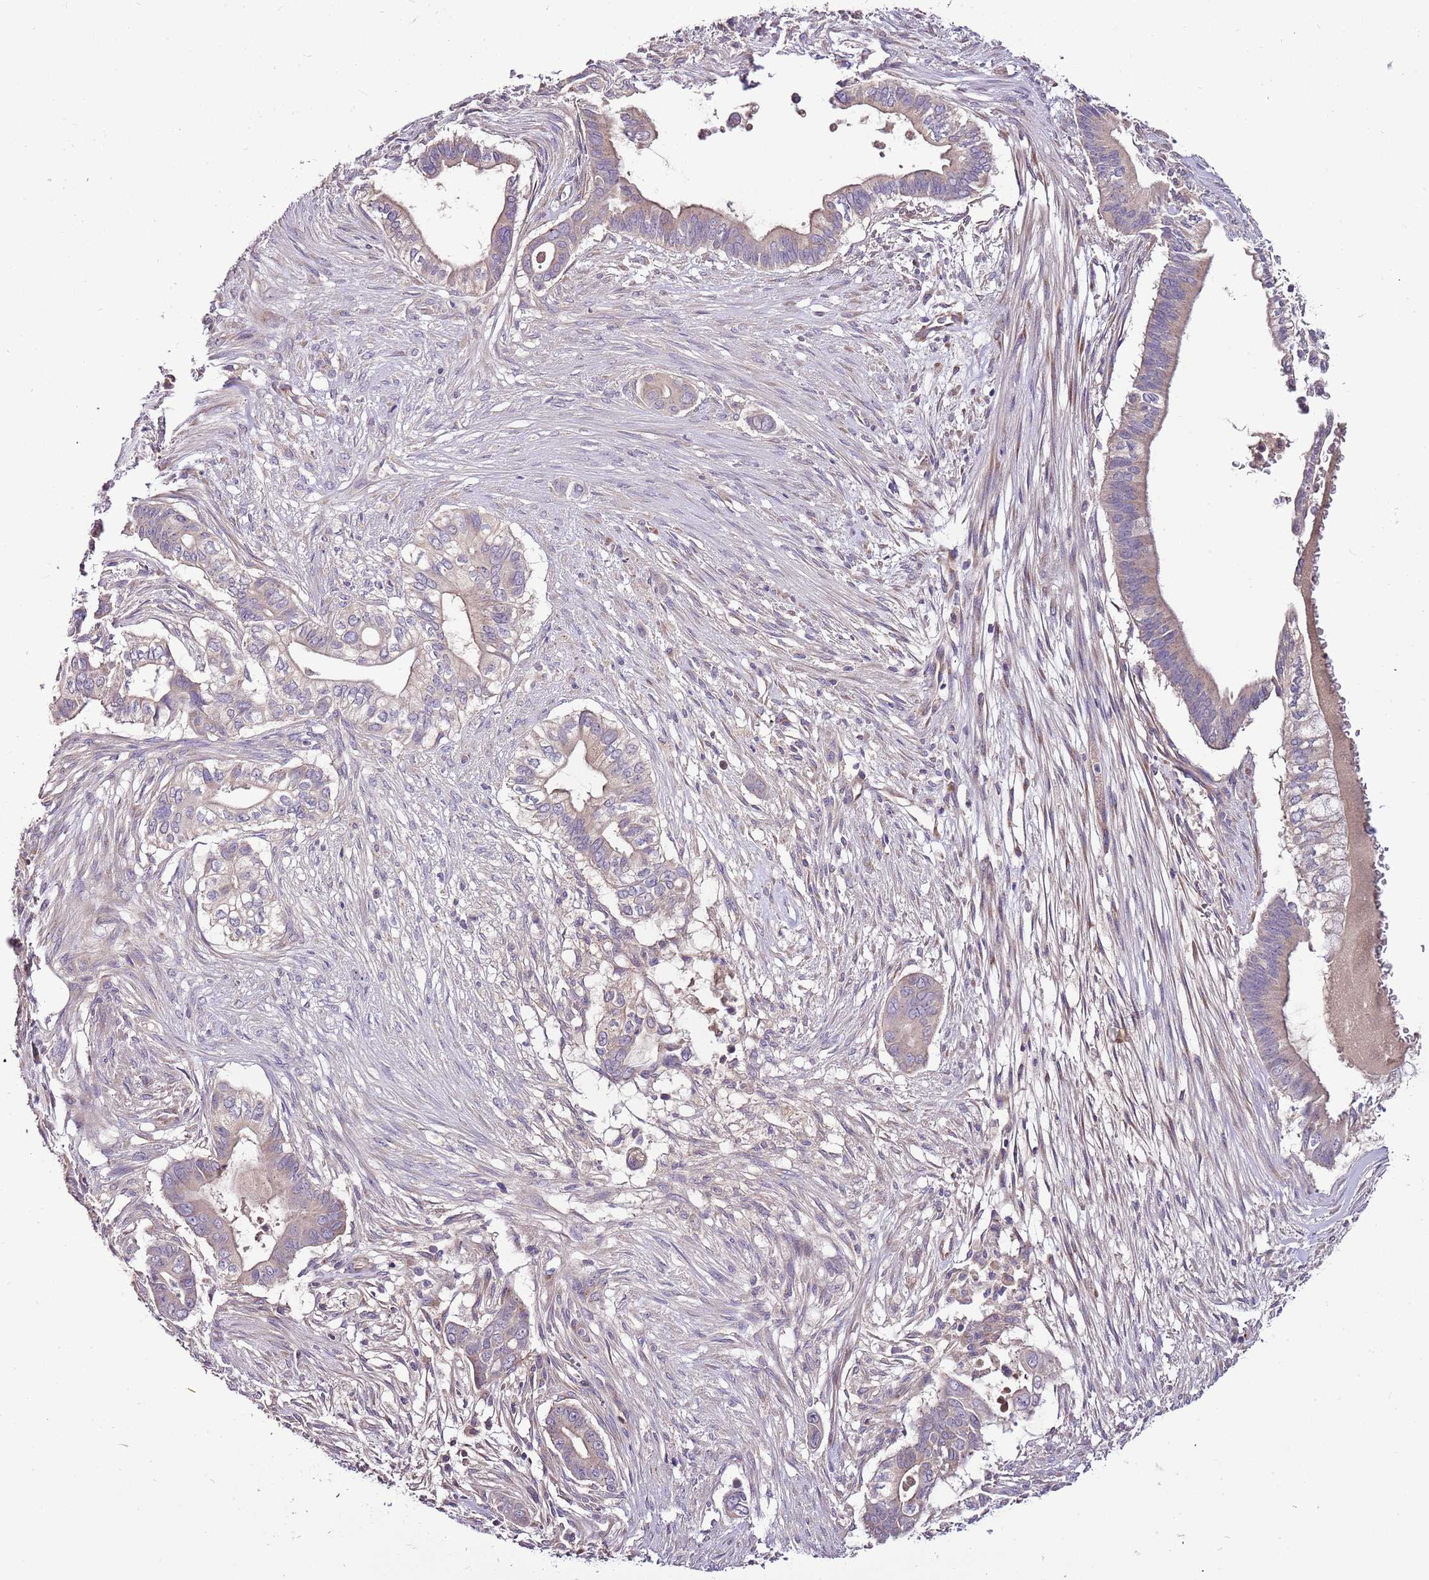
{"staining": {"intensity": "weak", "quantity": "<25%", "location": "cytoplasmic/membranous"}, "tissue": "pancreatic cancer", "cell_type": "Tumor cells", "image_type": "cancer", "snomed": [{"axis": "morphology", "description": "Adenocarcinoma, NOS"}, {"axis": "topography", "description": "Pancreas"}], "caption": "The immunohistochemistry histopathology image has no significant staining in tumor cells of pancreatic cancer (adenocarcinoma) tissue.", "gene": "FAM20A", "patient": {"sex": "male", "age": 68}}